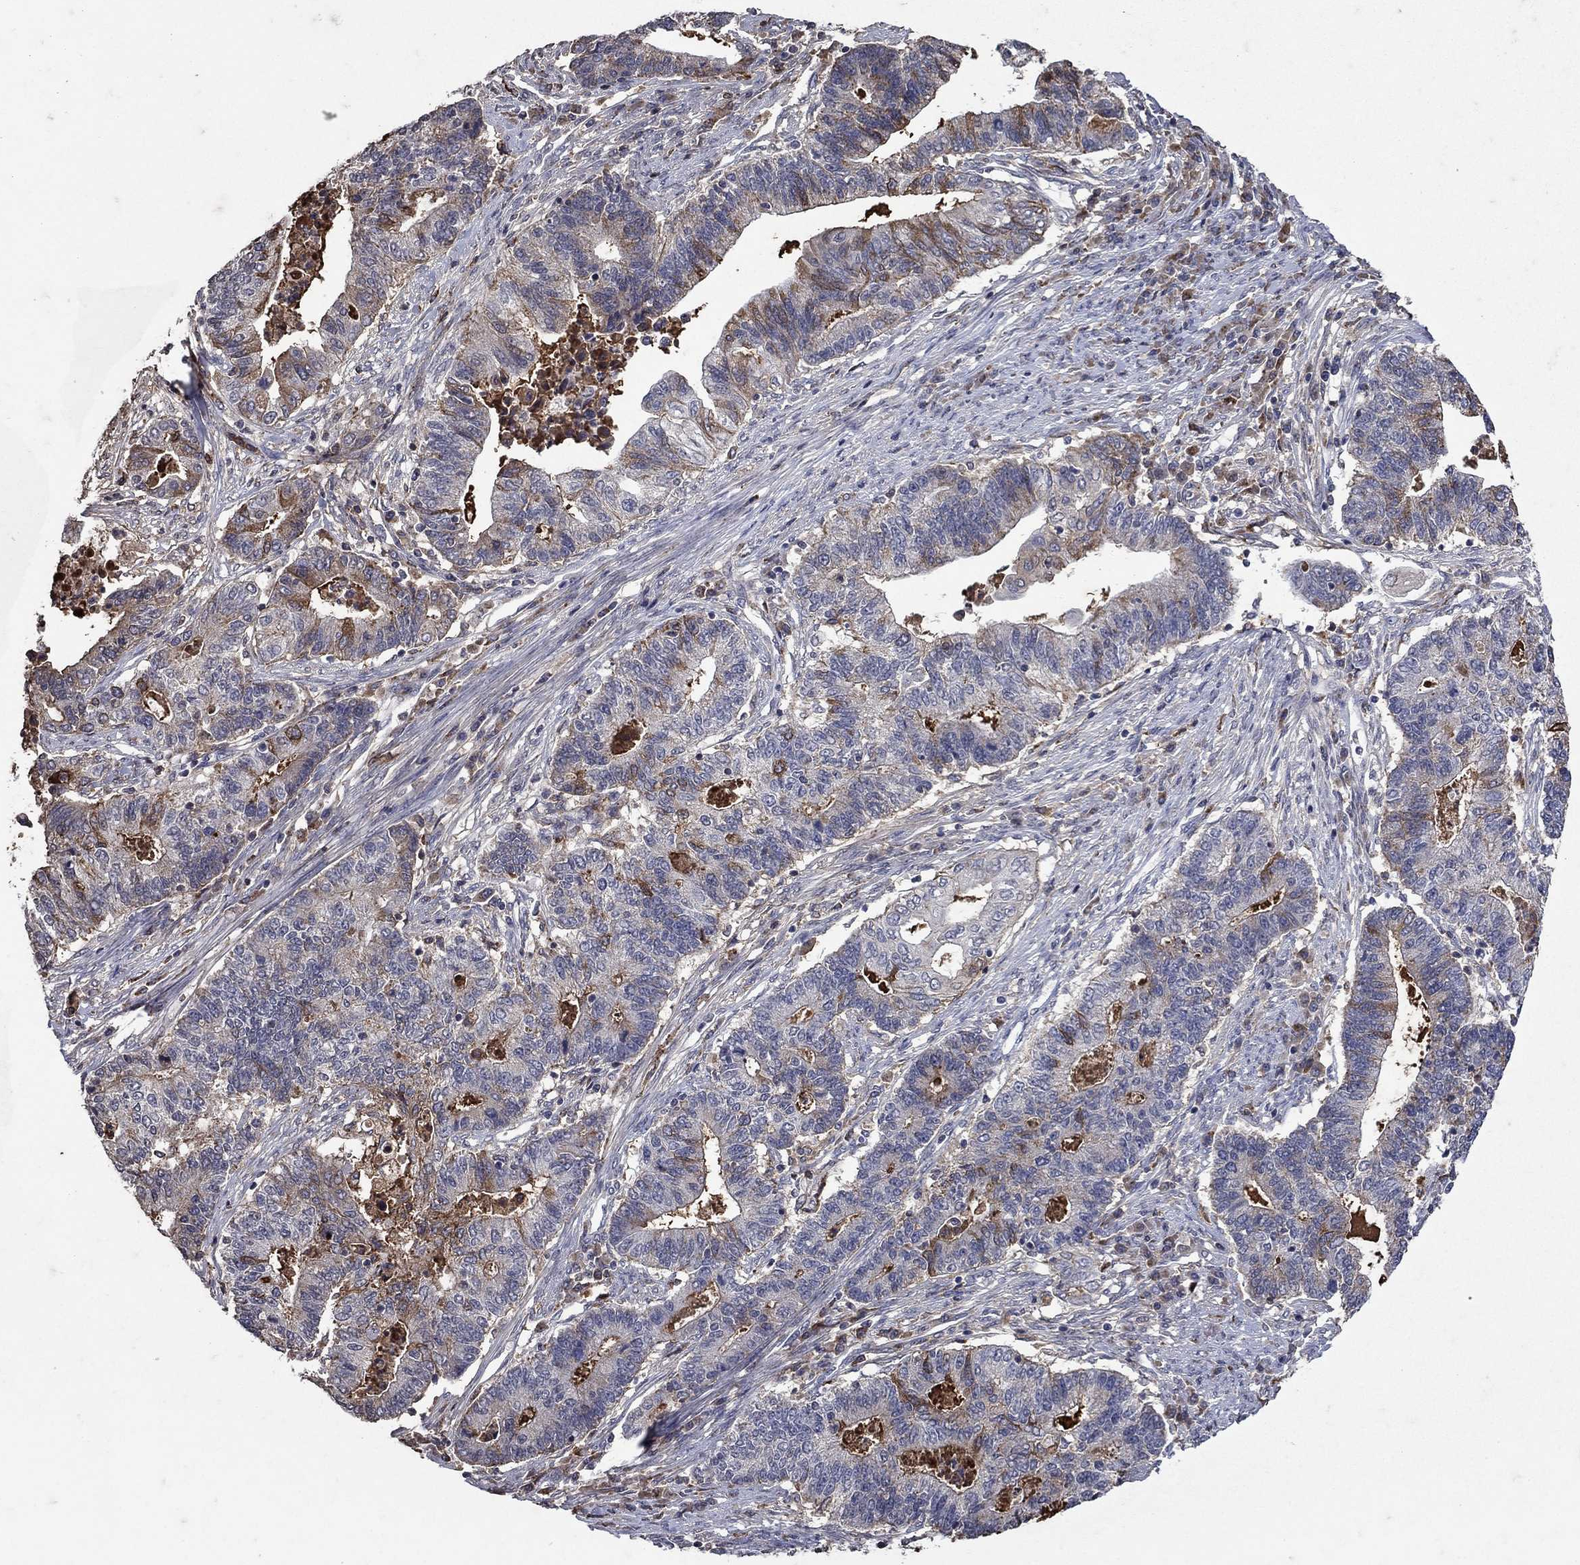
{"staining": {"intensity": "moderate", "quantity": "<25%", "location": "cytoplasmic/membranous"}, "tissue": "endometrial cancer", "cell_type": "Tumor cells", "image_type": "cancer", "snomed": [{"axis": "morphology", "description": "Adenocarcinoma, NOS"}, {"axis": "topography", "description": "Uterus"}, {"axis": "topography", "description": "Endometrium"}], "caption": "Moderate cytoplasmic/membranous protein staining is present in about <25% of tumor cells in endometrial adenocarcinoma. The staining is performed using DAB (3,3'-diaminobenzidine) brown chromogen to label protein expression. The nuclei are counter-stained blue using hematoxylin.", "gene": "NPC2", "patient": {"sex": "female", "age": 54}}